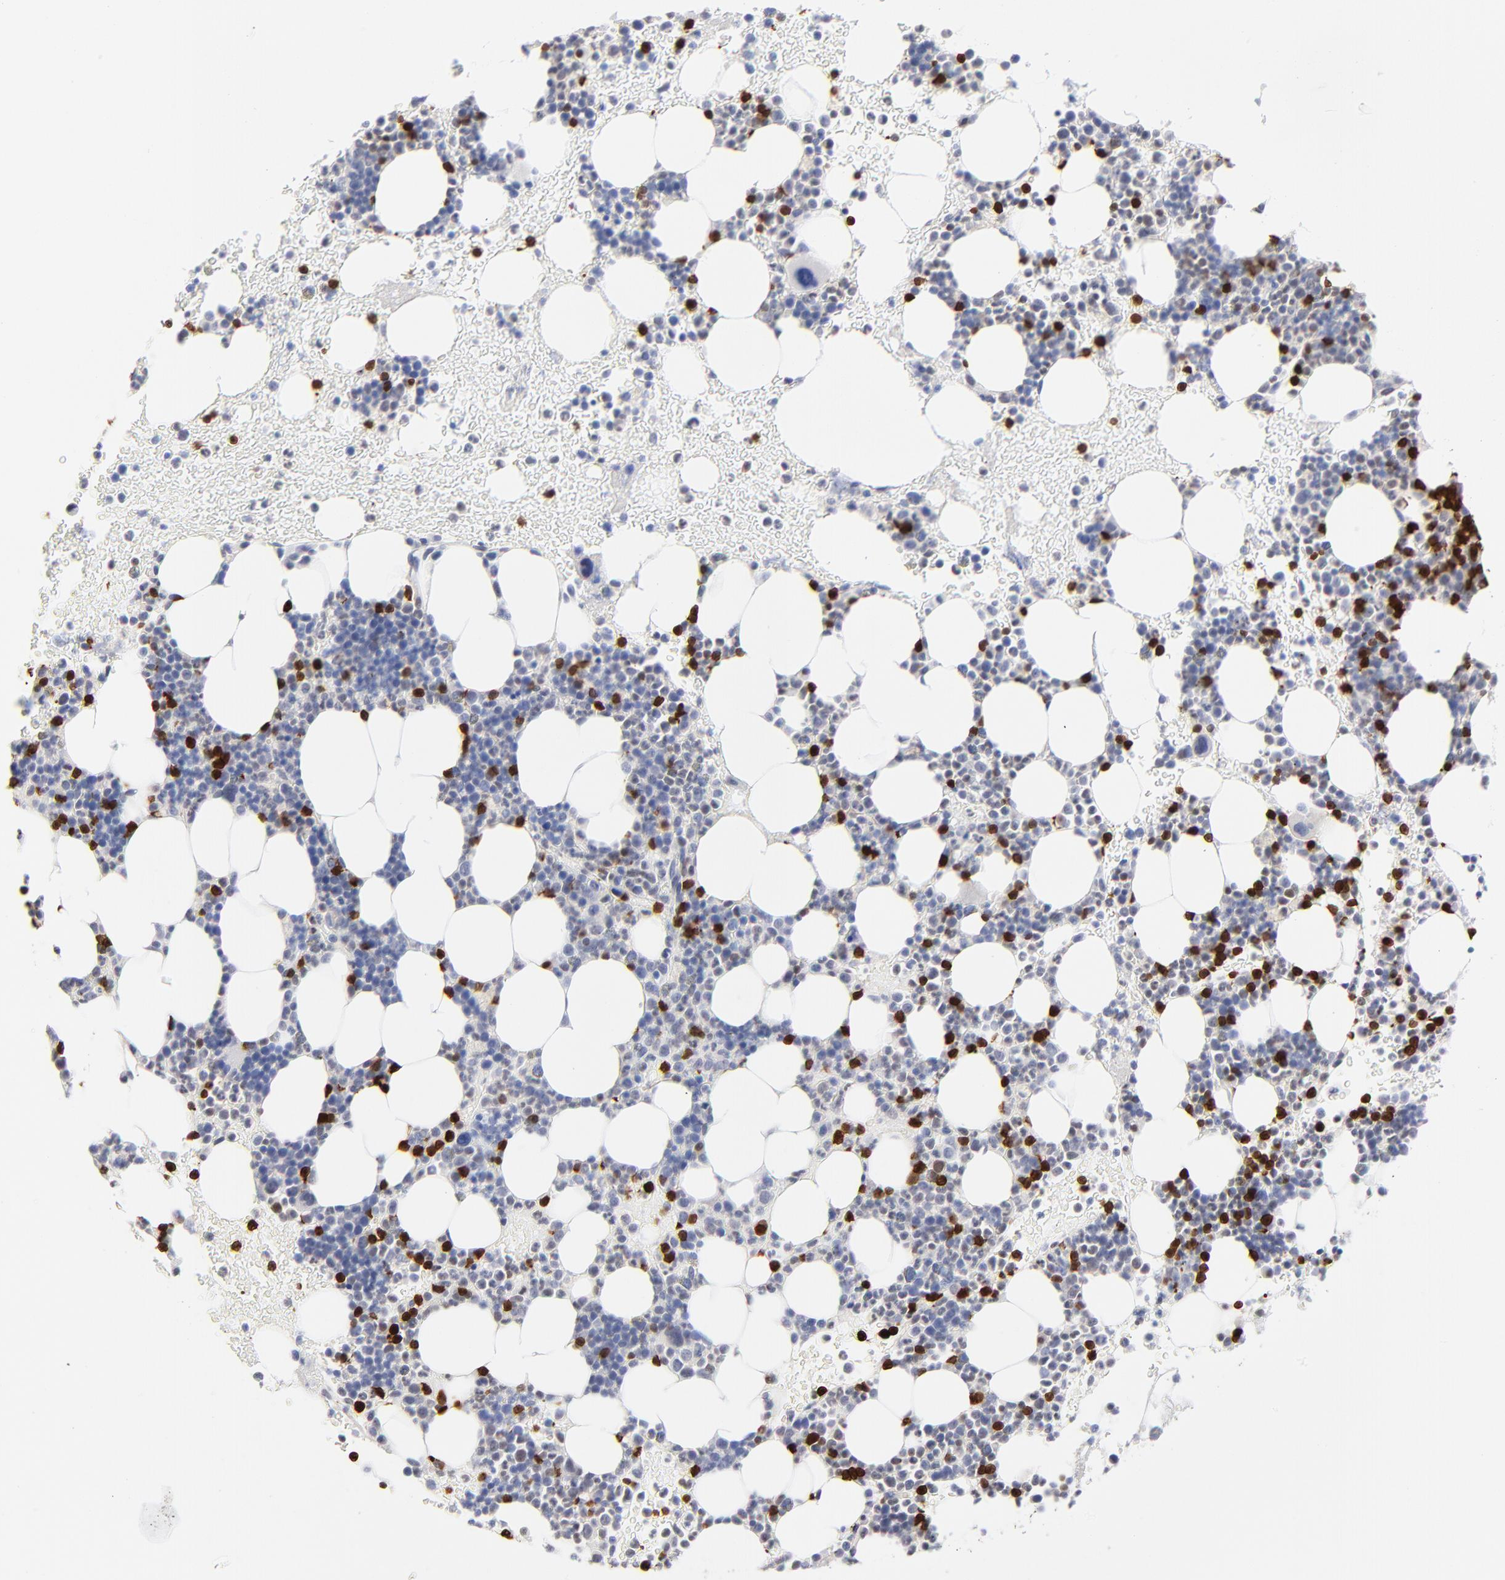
{"staining": {"intensity": "strong", "quantity": "<25%", "location": "nuclear"}, "tissue": "bone marrow", "cell_type": "Hematopoietic cells", "image_type": "normal", "snomed": [{"axis": "morphology", "description": "Normal tissue, NOS"}, {"axis": "topography", "description": "Bone marrow"}], "caption": "Bone marrow stained for a protein (brown) shows strong nuclear positive staining in approximately <25% of hematopoietic cells.", "gene": "ZAP70", "patient": {"sex": "male", "age": 17}}